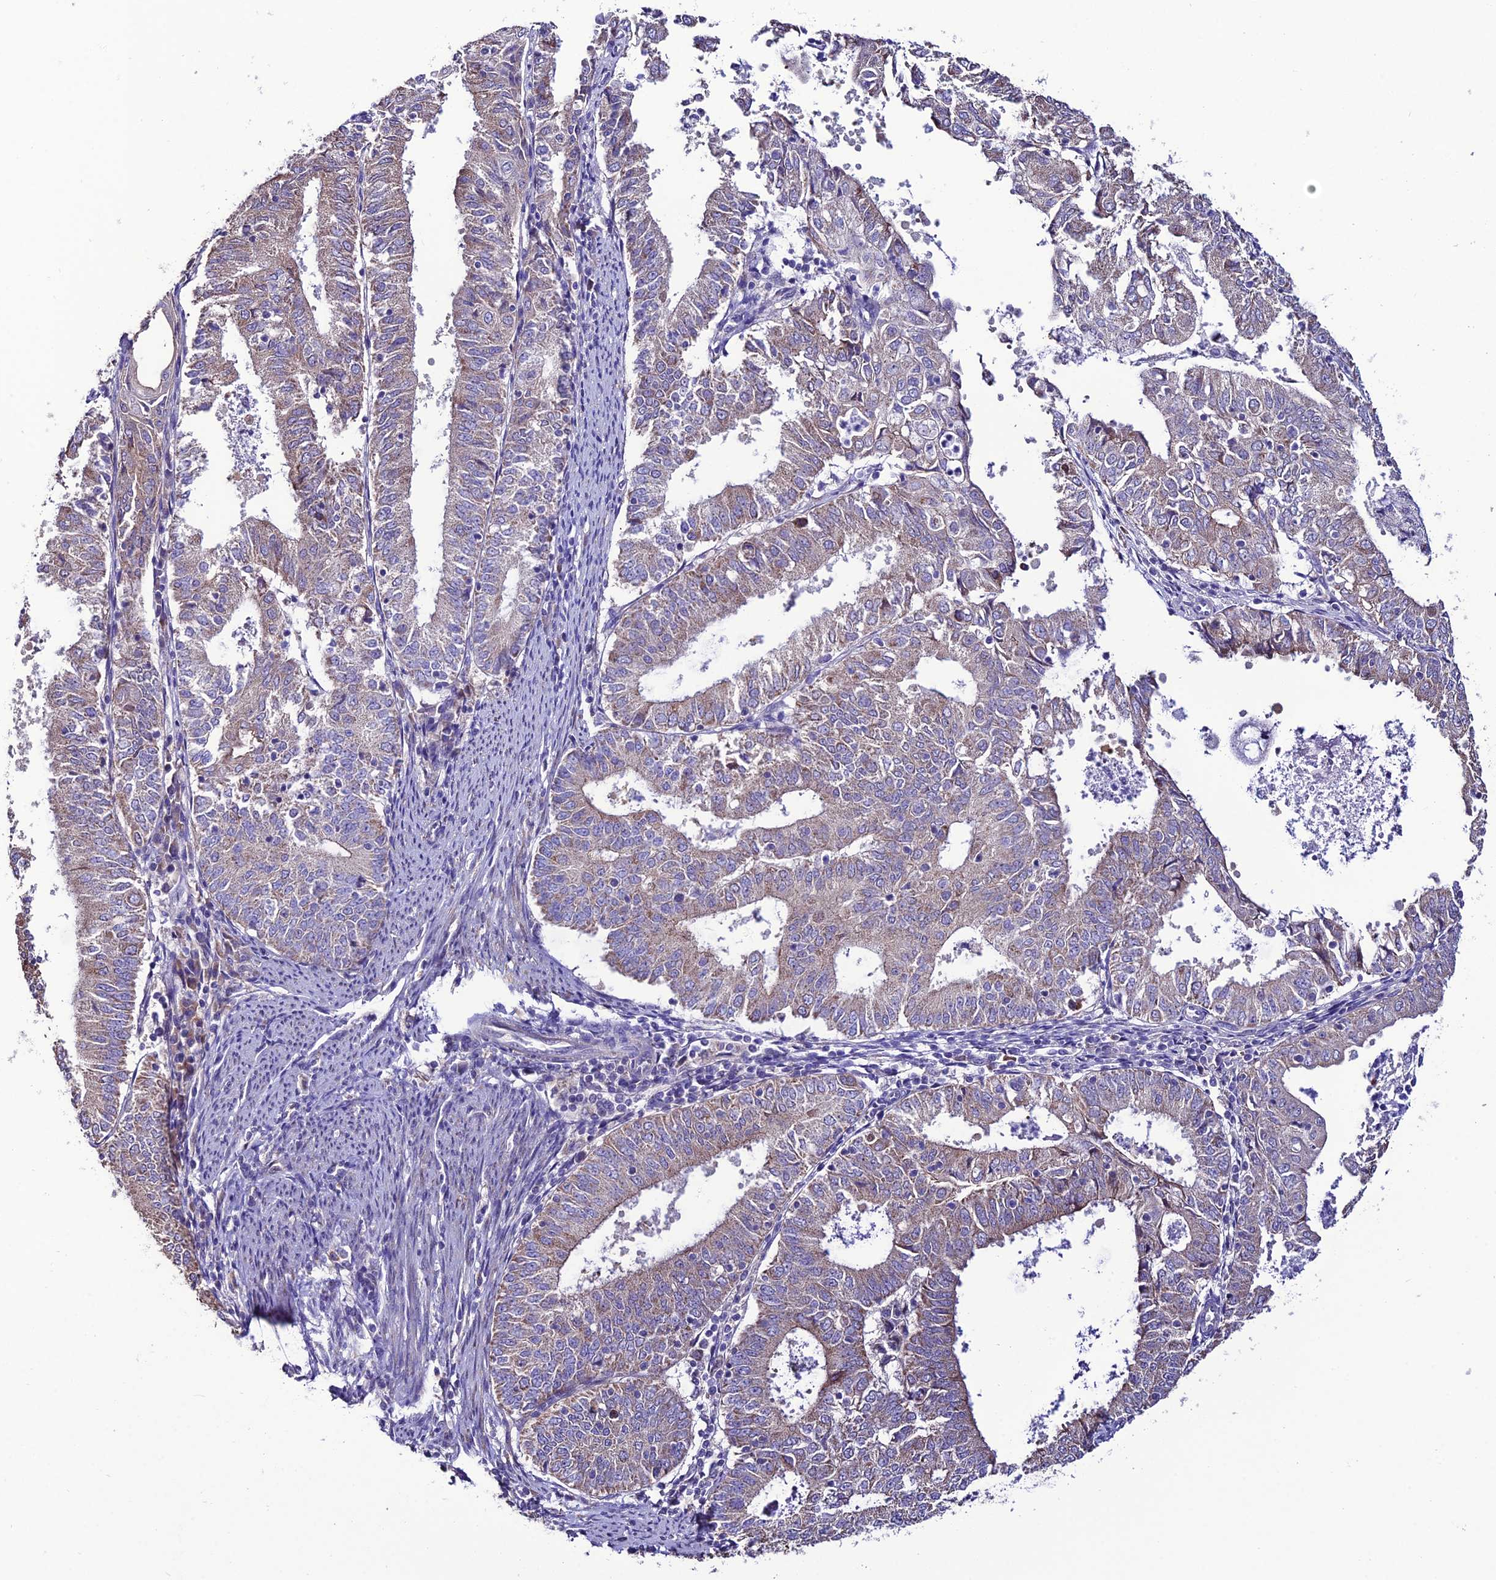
{"staining": {"intensity": "weak", "quantity": "<25%", "location": "cytoplasmic/membranous"}, "tissue": "endometrial cancer", "cell_type": "Tumor cells", "image_type": "cancer", "snomed": [{"axis": "morphology", "description": "Adenocarcinoma, NOS"}, {"axis": "topography", "description": "Endometrium"}], "caption": "An image of human adenocarcinoma (endometrial) is negative for staining in tumor cells.", "gene": "HOGA1", "patient": {"sex": "female", "age": 57}}